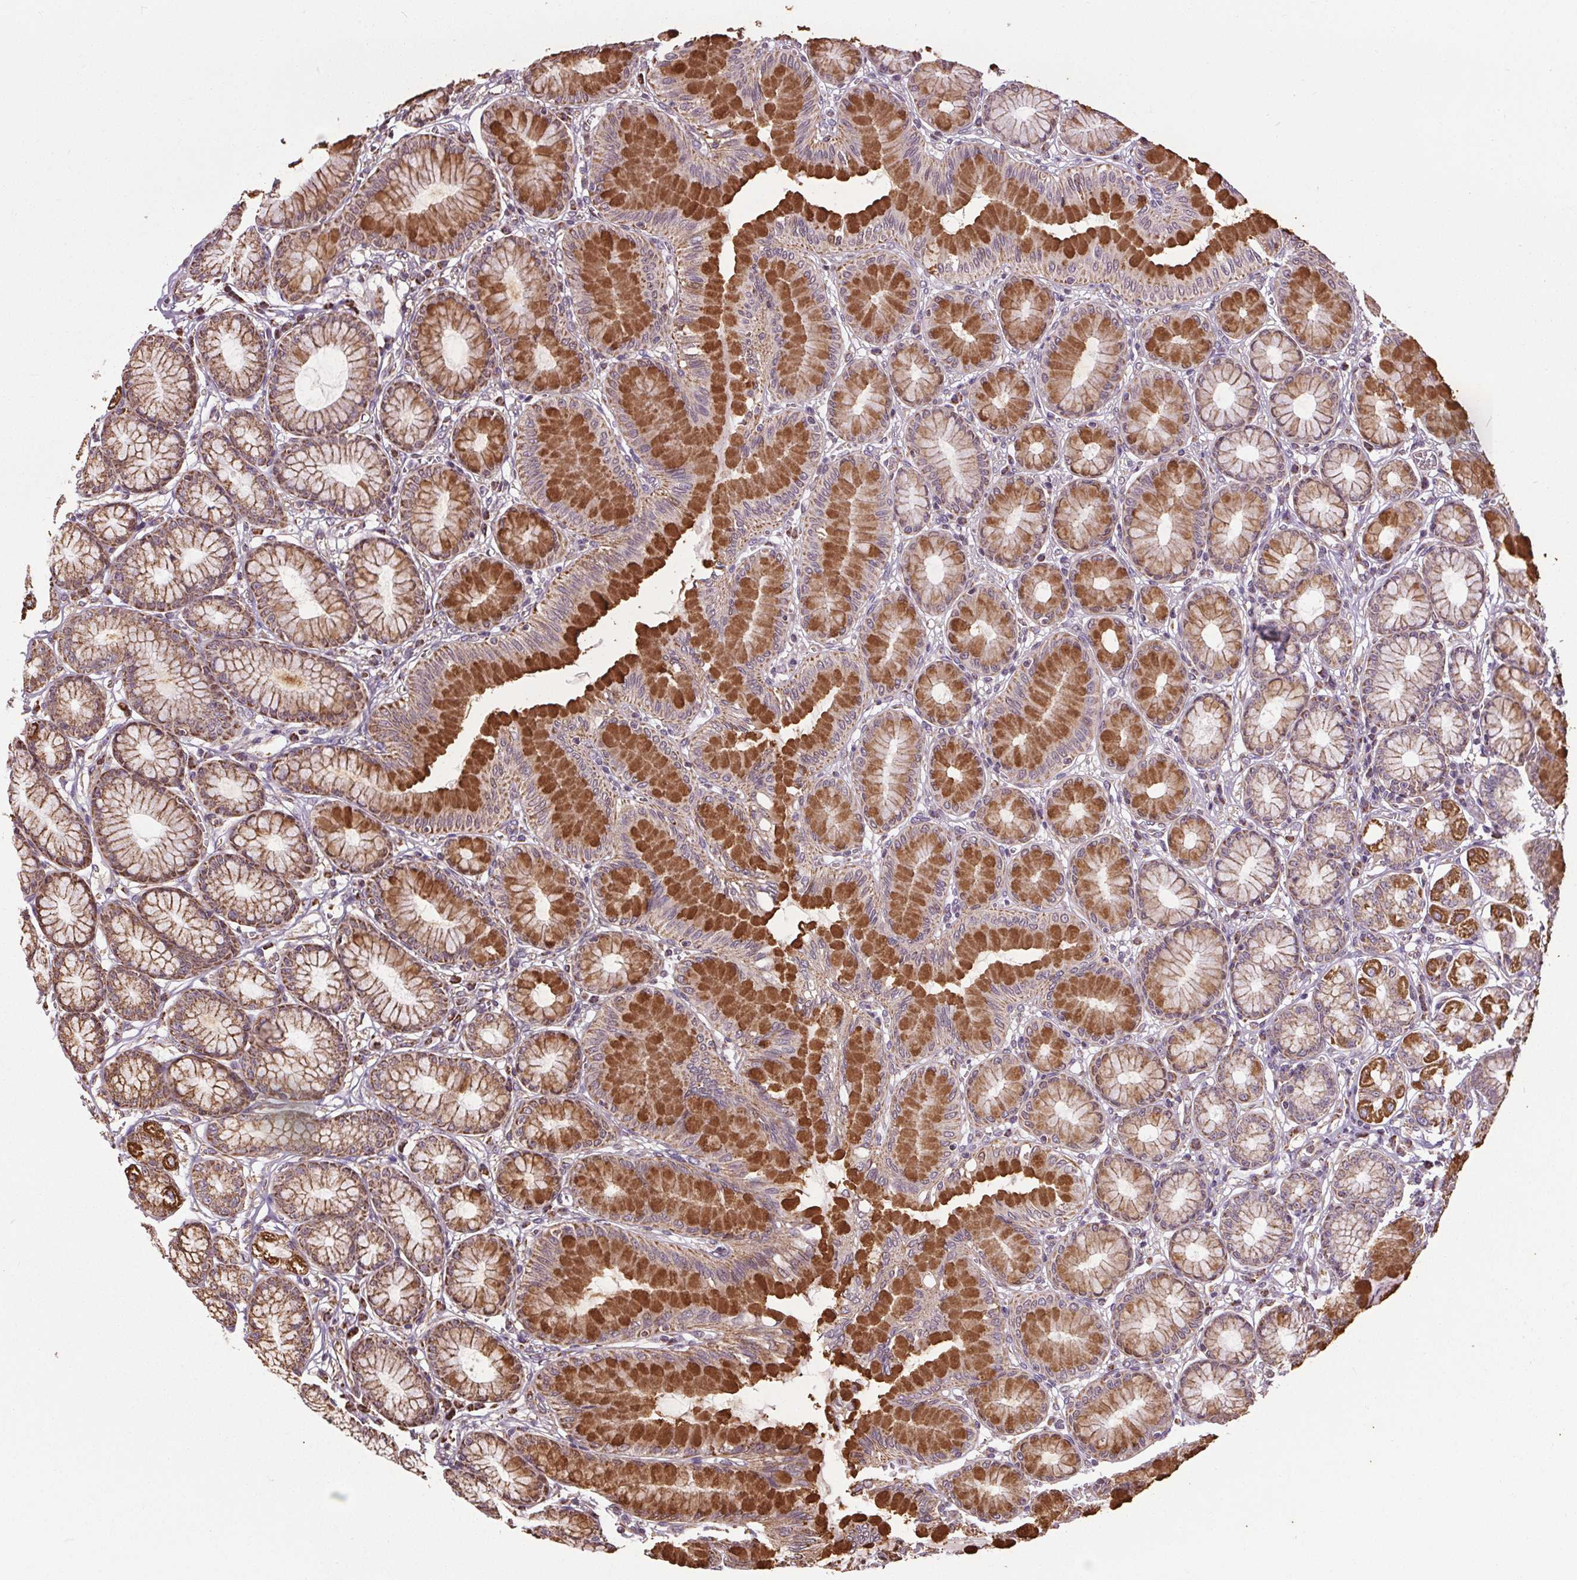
{"staining": {"intensity": "strong", "quantity": "25%-75%", "location": "cytoplasmic/membranous"}, "tissue": "stomach", "cell_type": "Glandular cells", "image_type": "normal", "snomed": [{"axis": "morphology", "description": "Normal tissue, NOS"}, {"axis": "topography", "description": "Stomach"}, {"axis": "topography", "description": "Stomach, lower"}], "caption": "Benign stomach shows strong cytoplasmic/membranous expression in approximately 25%-75% of glandular cells, visualized by immunohistochemistry.", "gene": "ZNF548", "patient": {"sex": "male", "age": 76}}